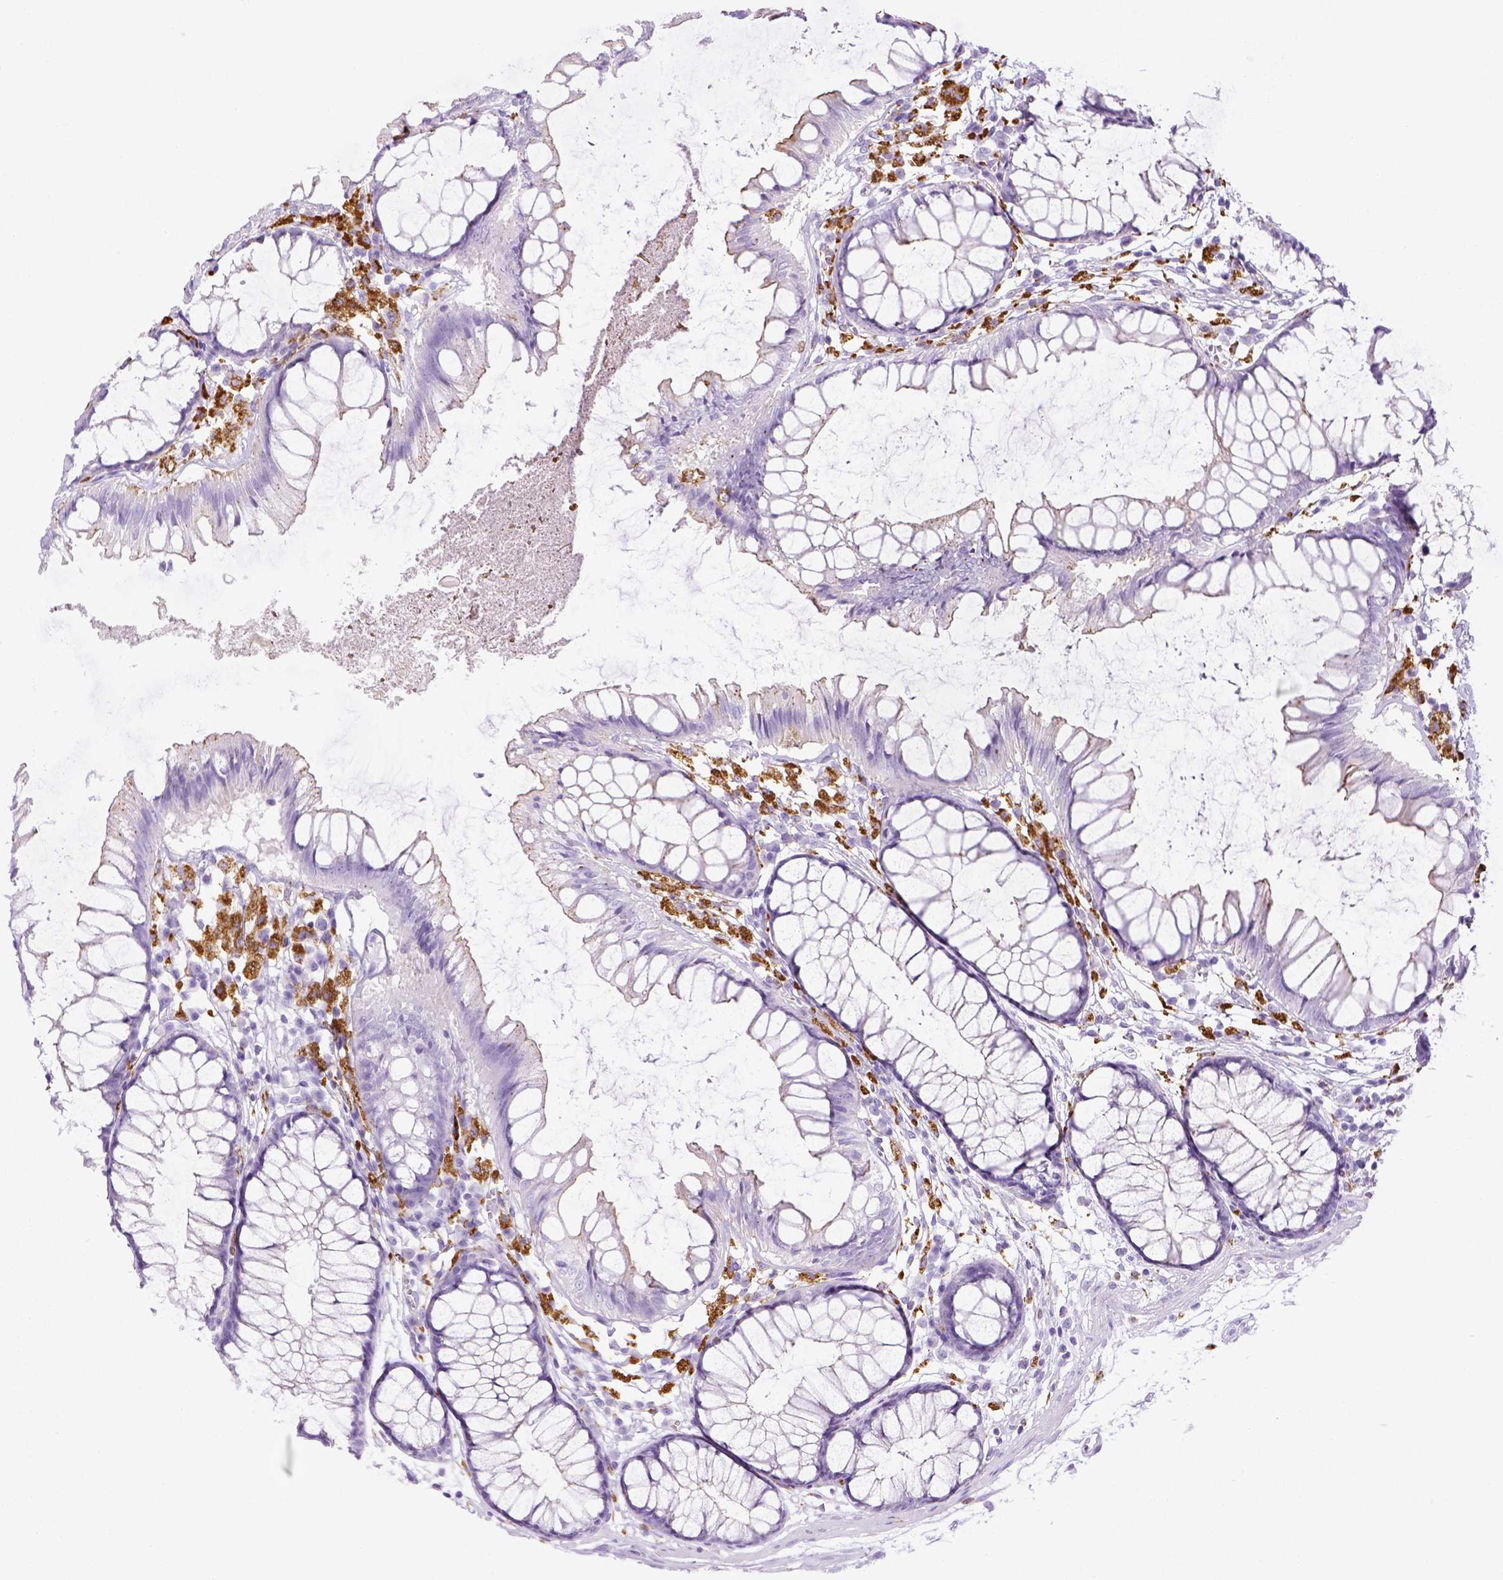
{"staining": {"intensity": "negative", "quantity": "none", "location": "none"}, "tissue": "colon", "cell_type": "Endothelial cells", "image_type": "normal", "snomed": [{"axis": "morphology", "description": "Normal tissue, NOS"}, {"axis": "morphology", "description": "Adenocarcinoma, NOS"}, {"axis": "topography", "description": "Colon"}], "caption": "Immunohistochemistry micrograph of normal colon: human colon stained with DAB exhibits no significant protein staining in endothelial cells.", "gene": "CD68", "patient": {"sex": "male", "age": 65}}